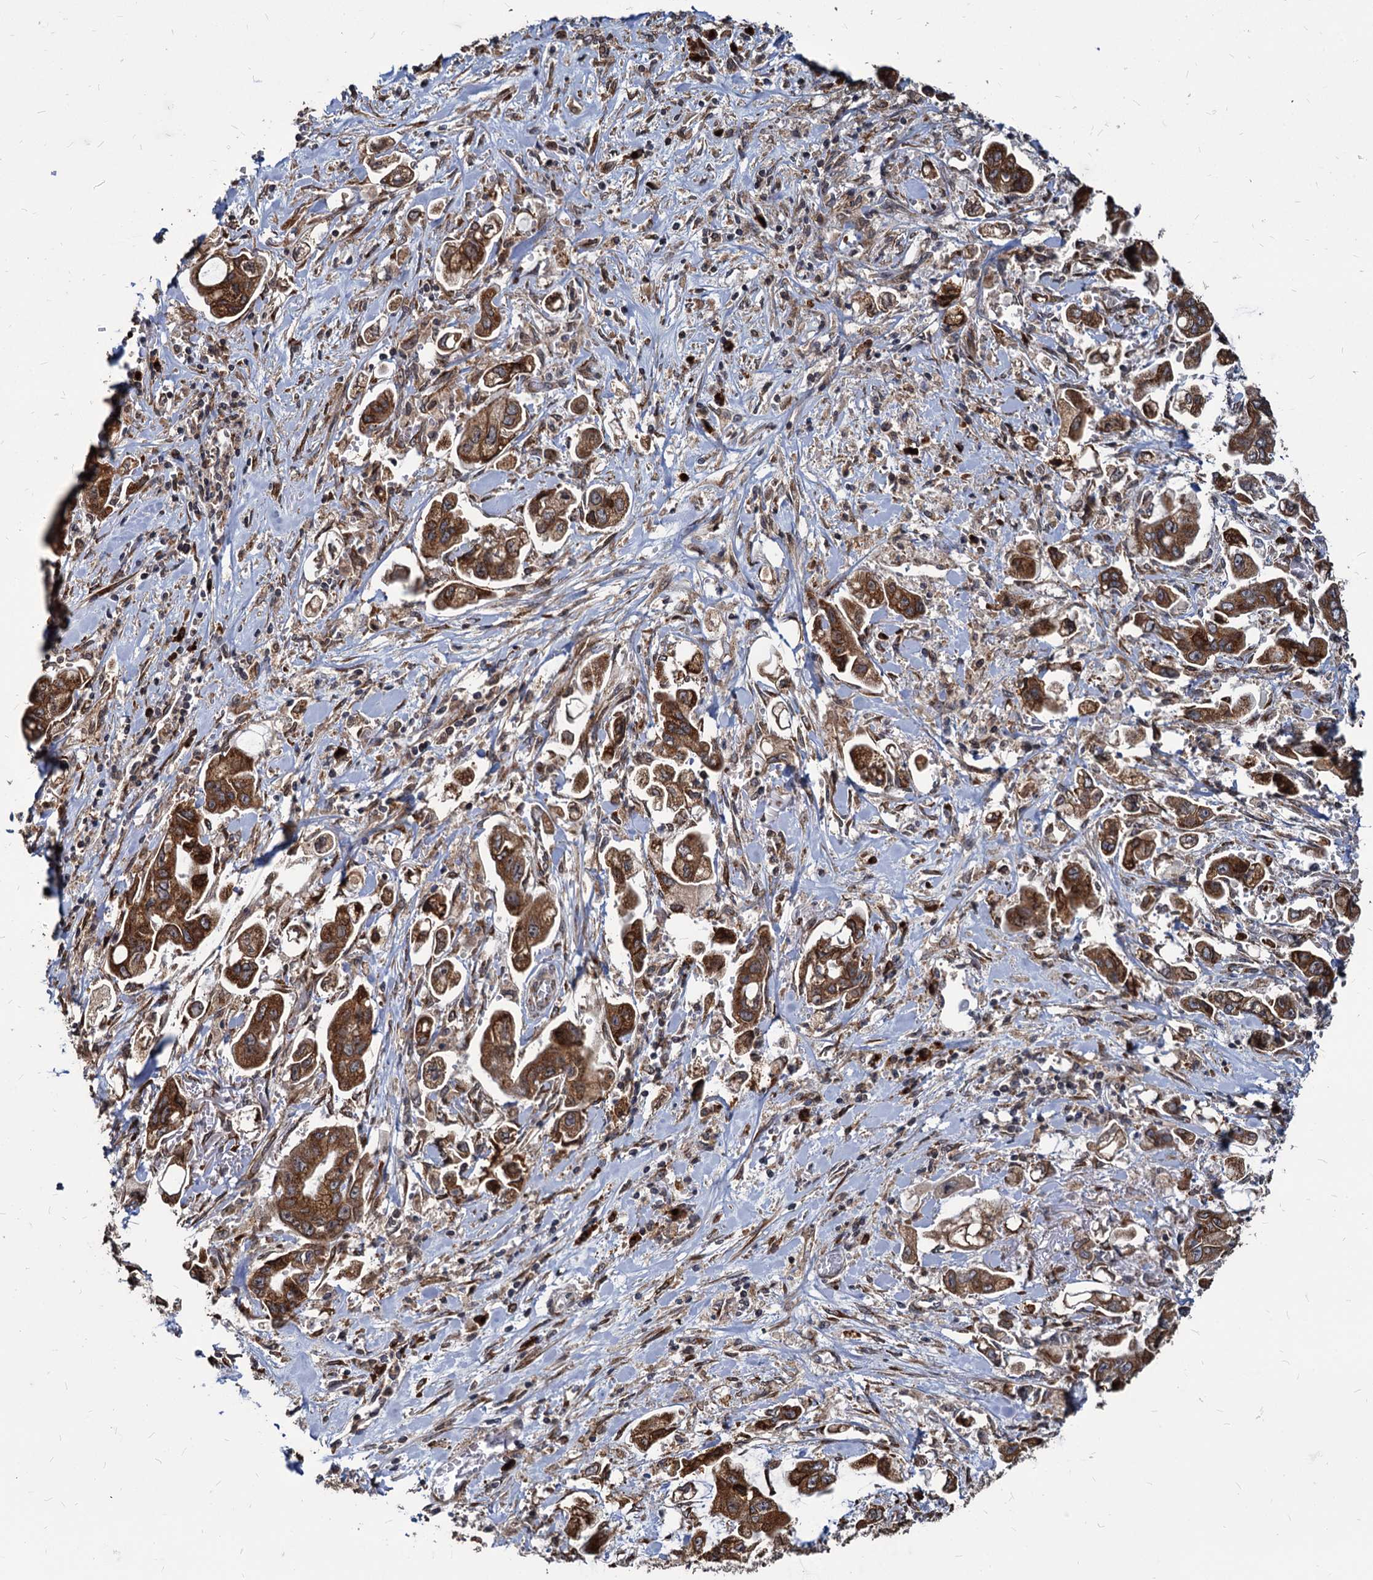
{"staining": {"intensity": "strong", "quantity": ">75%", "location": "cytoplasmic/membranous"}, "tissue": "stomach cancer", "cell_type": "Tumor cells", "image_type": "cancer", "snomed": [{"axis": "morphology", "description": "Adenocarcinoma, NOS"}, {"axis": "topography", "description": "Stomach"}], "caption": "Immunohistochemical staining of adenocarcinoma (stomach) displays strong cytoplasmic/membranous protein staining in about >75% of tumor cells.", "gene": "SAAL1", "patient": {"sex": "male", "age": 62}}